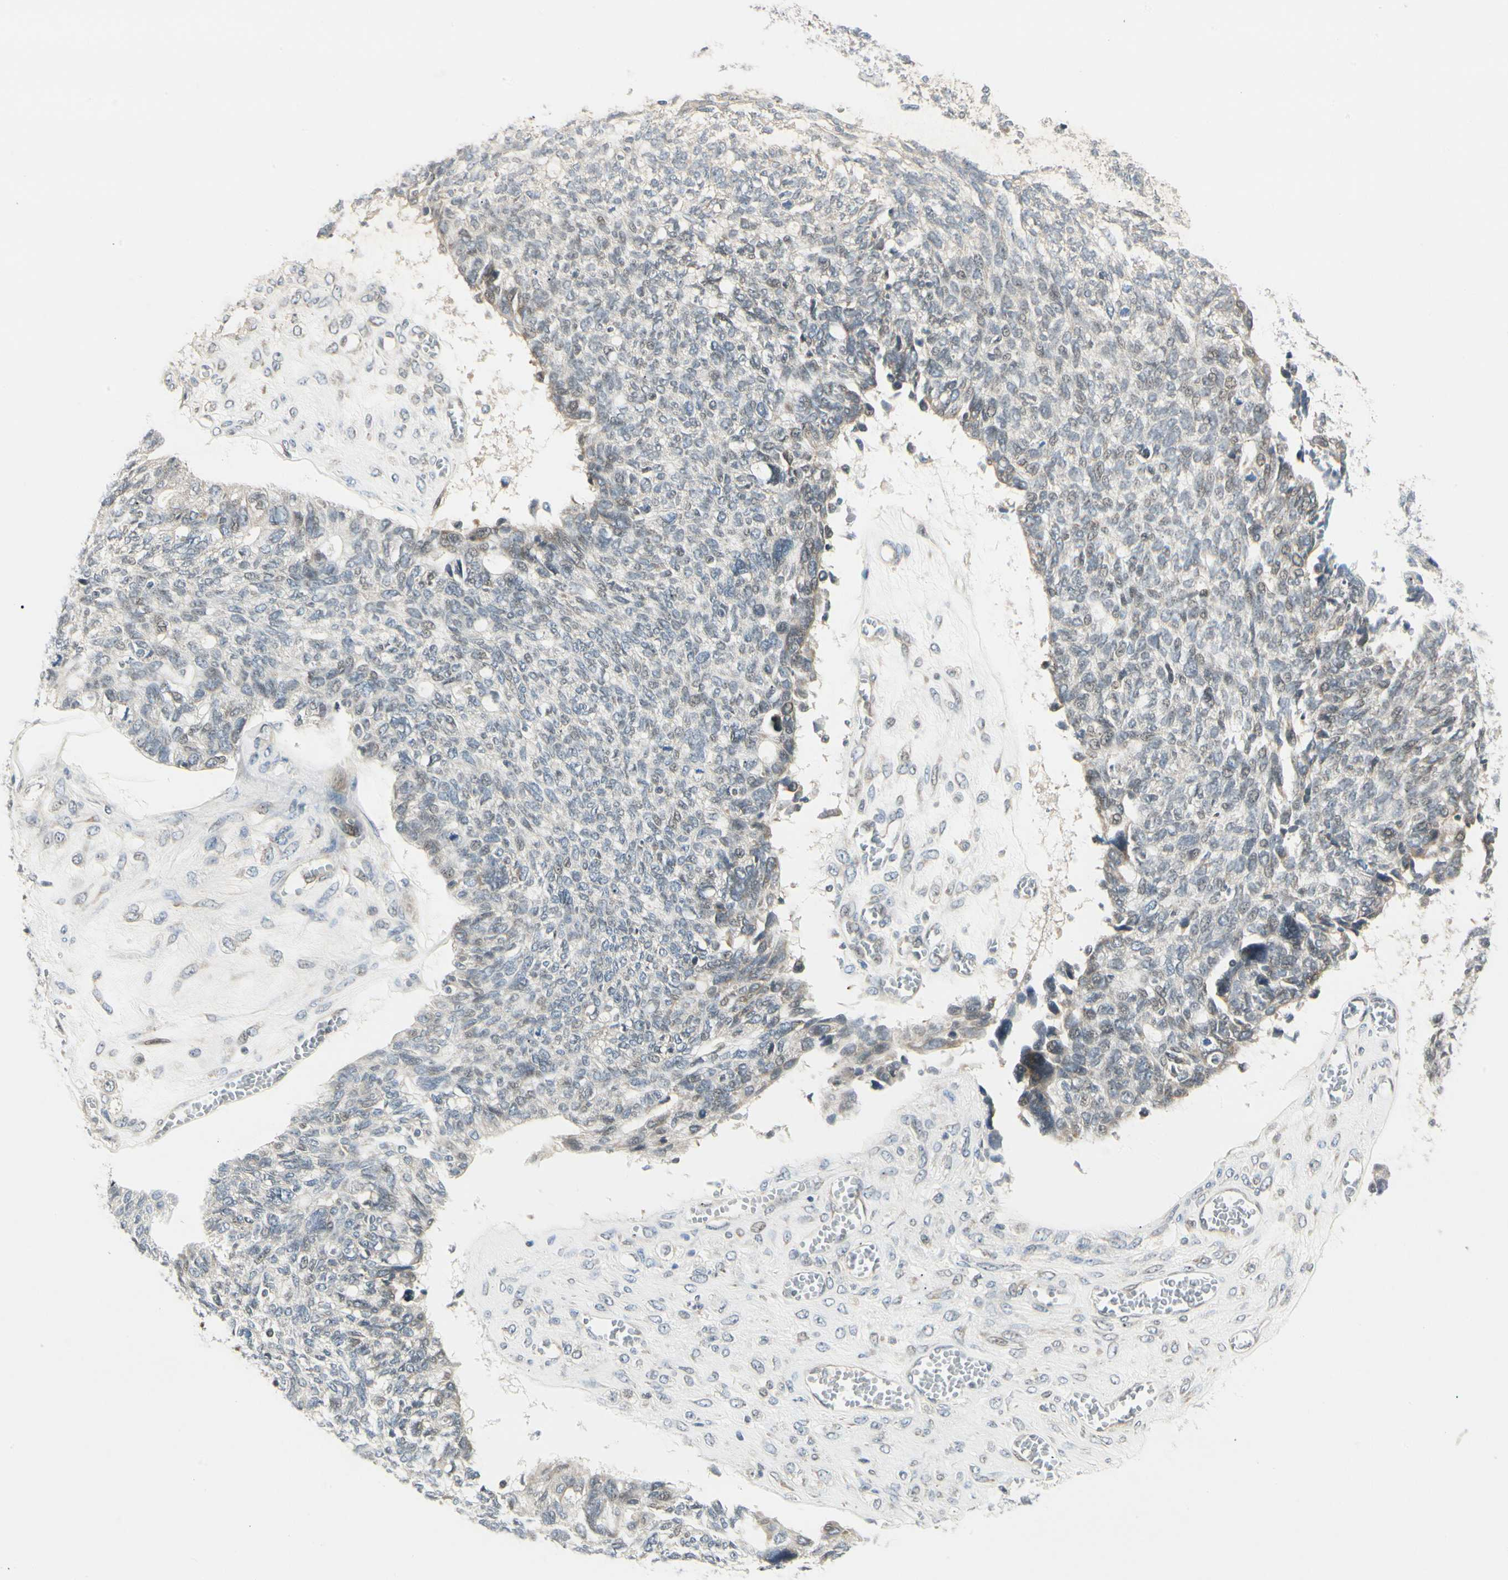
{"staining": {"intensity": "weak", "quantity": "<25%", "location": "cytoplasmic/membranous"}, "tissue": "ovarian cancer", "cell_type": "Tumor cells", "image_type": "cancer", "snomed": [{"axis": "morphology", "description": "Cystadenocarcinoma, serous, NOS"}, {"axis": "topography", "description": "Ovary"}], "caption": "Tumor cells are negative for protein expression in human serous cystadenocarcinoma (ovarian).", "gene": "P4HA3", "patient": {"sex": "female", "age": 79}}